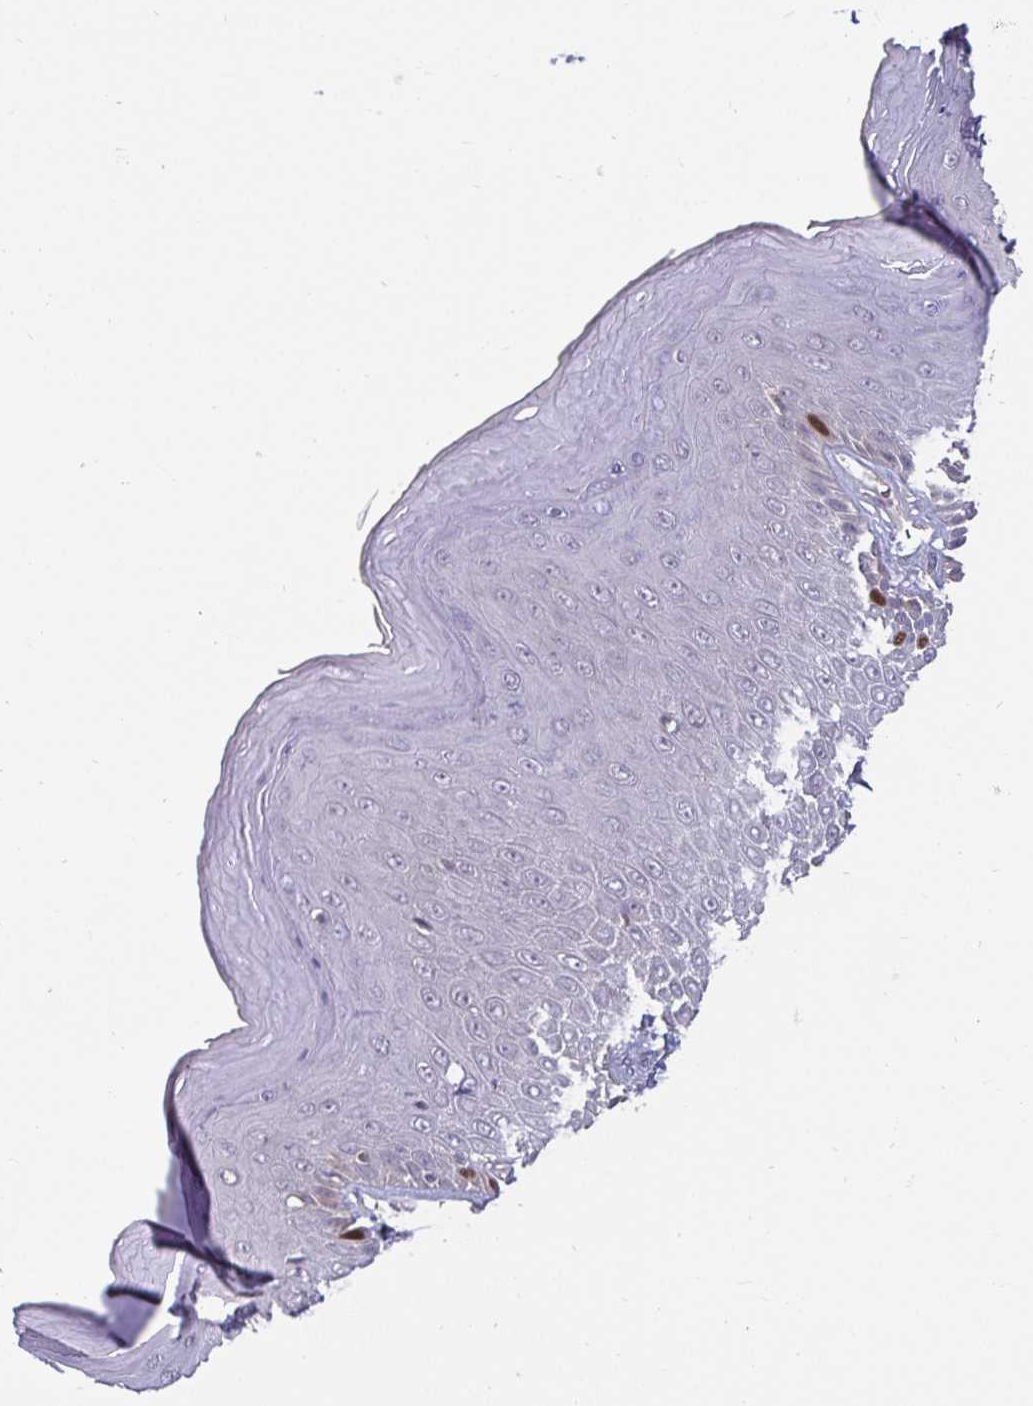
{"staining": {"intensity": "strong", "quantity": "<25%", "location": "nuclear"}, "tissue": "skin", "cell_type": "Epidermal cells", "image_type": "normal", "snomed": [{"axis": "morphology", "description": "Normal tissue, NOS"}, {"axis": "topography", "description": "Anal"}, {"axis": "topography", "description": "Peripheral nerve tissue"}], "caption": "The photomicrograph displays staining of benign skin, revealing strong nuclear protein staining (brown color) within epidermal cells.", "gene": "ANLN", "patient": {"sex": "male", "age": 78}}